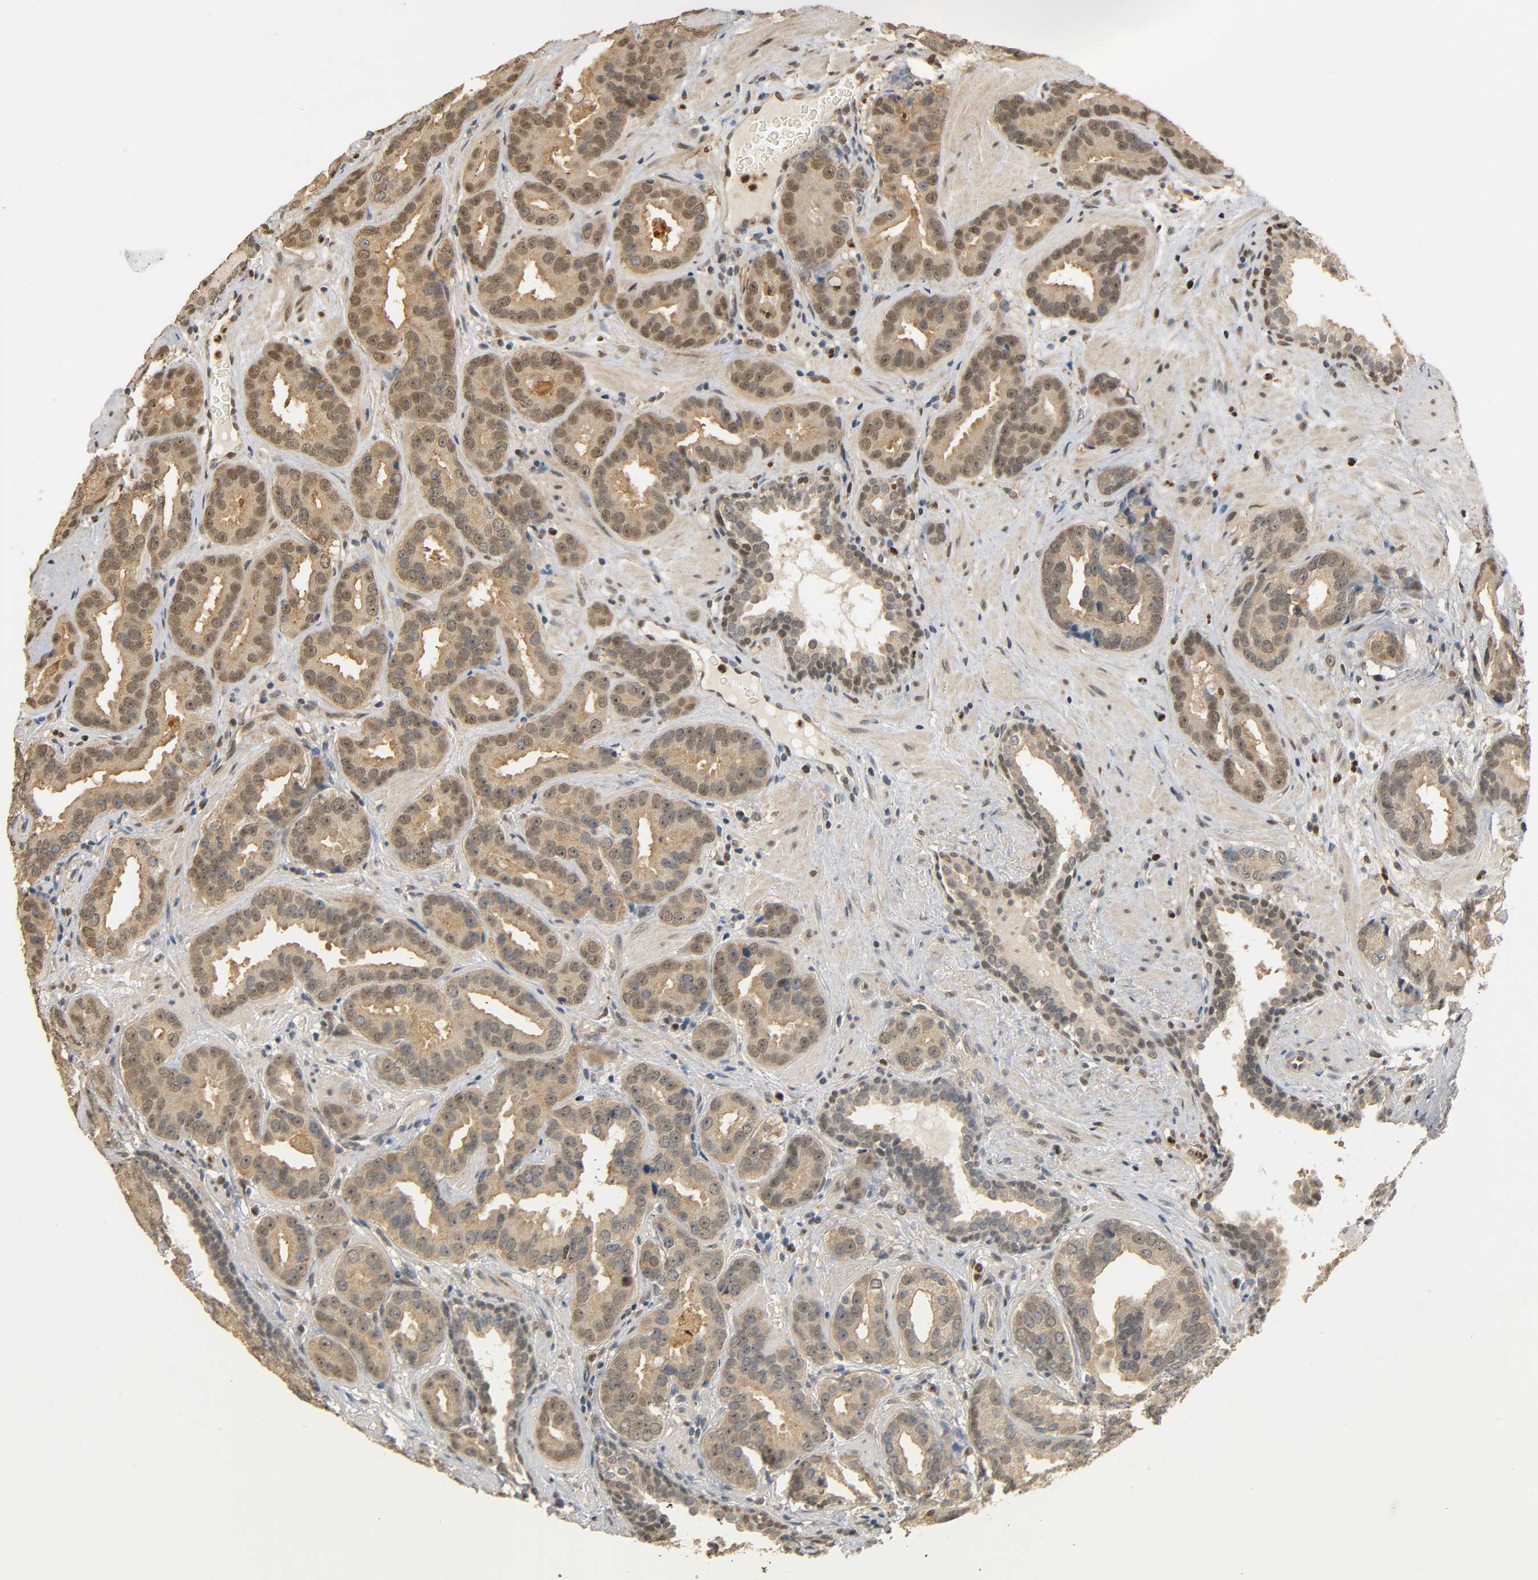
{"staining": {"intensity": "weak", "quantity": ">75%", "location": "cytoplasmic/membranous"}, "tissue": "prostate cancer", "cell_type": "Tumor cells", "image_type": "cancer", "snomed": [{"axis": "morphology", "description": "Adenocarcinoma, Low grade"}, {"axis": "topography", "description": "Prostate"}], "caption": "IHC of human adenocarcinoma (low-grade) (prostate) displays low levels of weak cytoplasmic/membranous staining in about >75% of tumor cells.", "gene": "ZFPM2", "patient": {"sex": "male", "age": 59}}